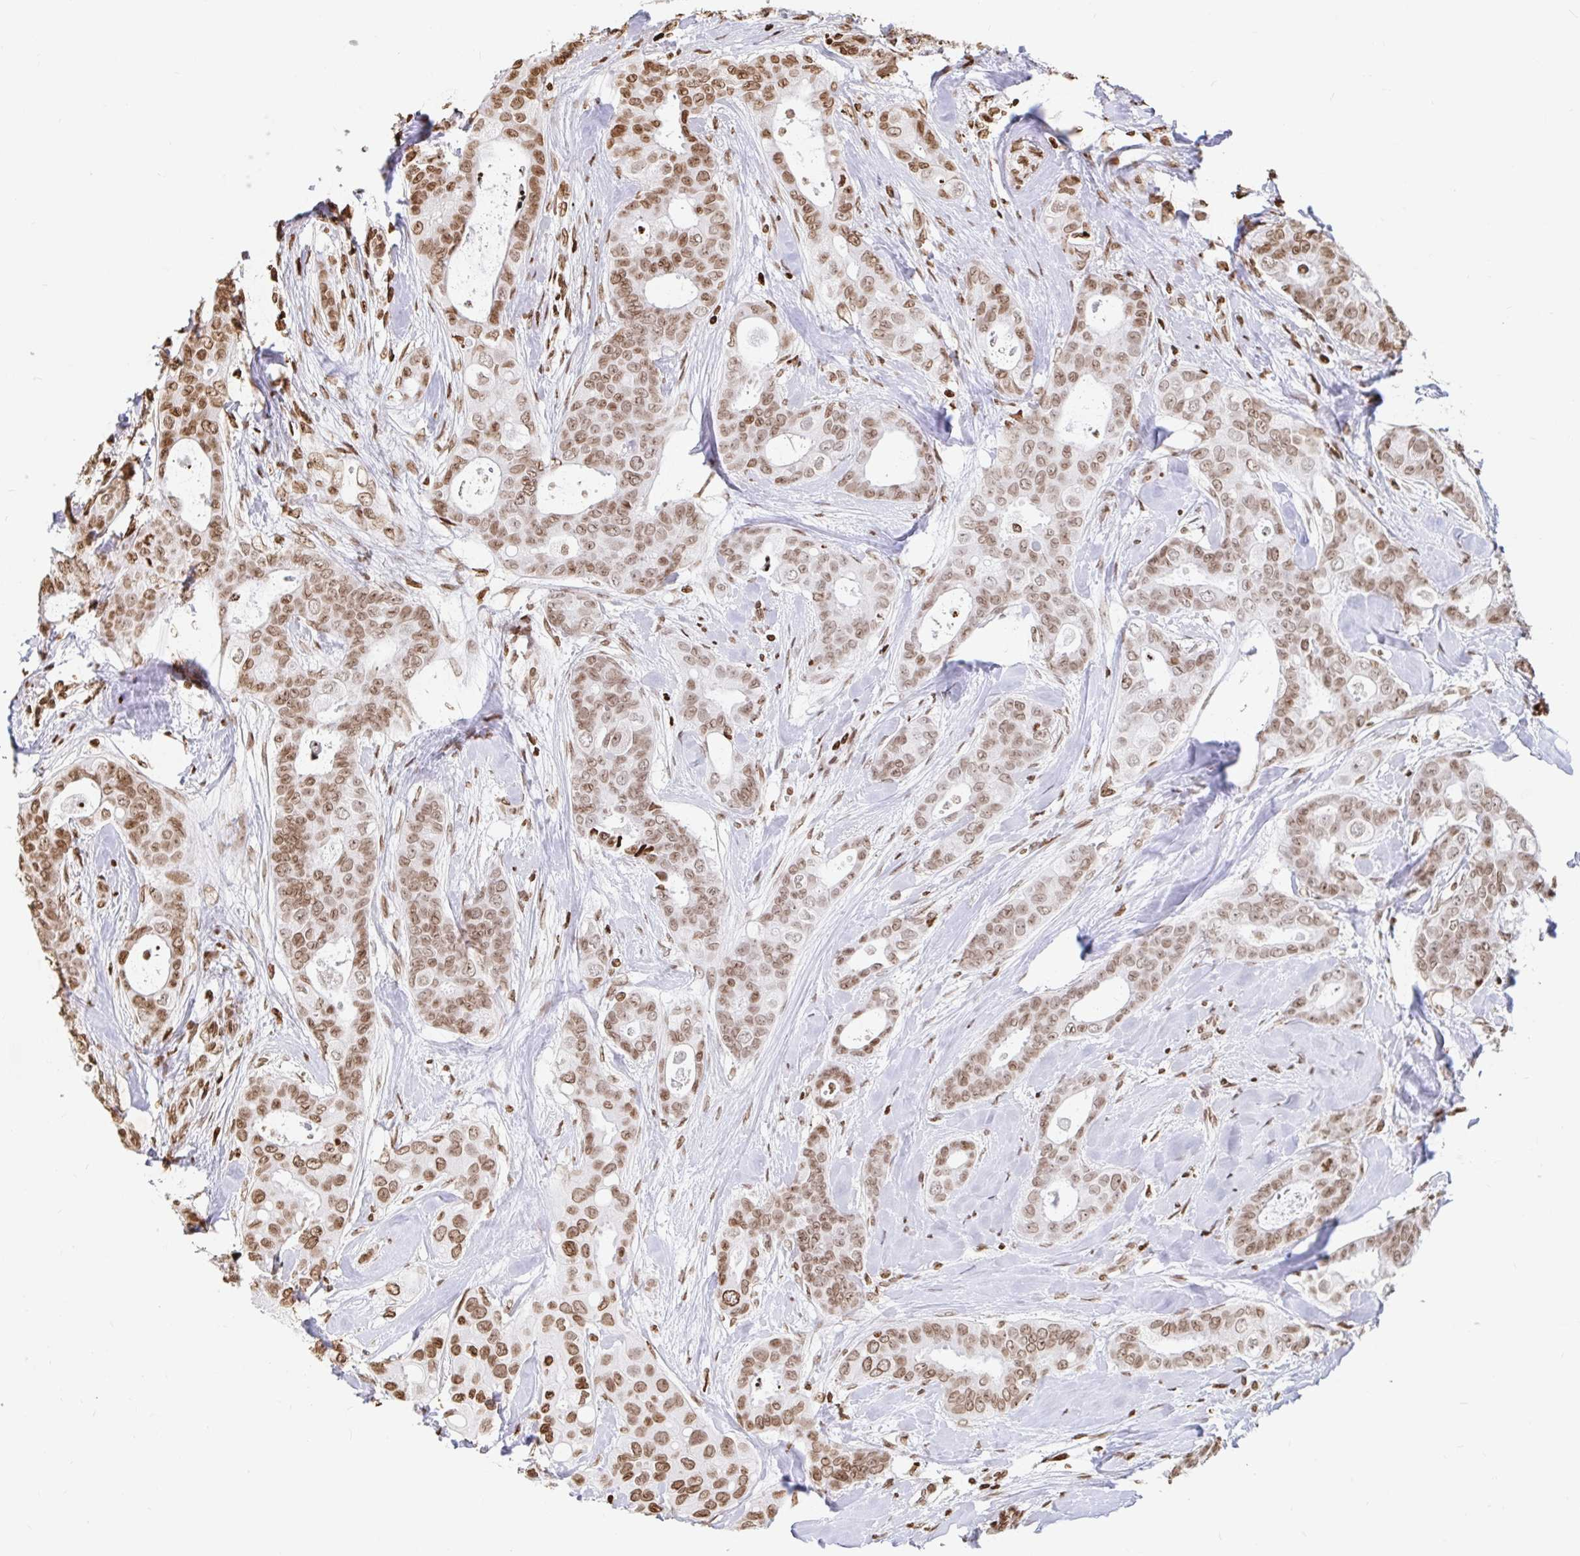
{"staining": {"intensity": "moderate", "quantity": "25%-75%", "location": "nuclear"}, "tissue": "breast cancer", "cell_type": "Tumor cells", "image_type": "cancer", "snomed": [{"axis": "morphology", "description": "Duct carcinoma"}, {"axis": "topography", "description": "Breast"}], "caption": "High-power microscopy captured an IHC micrograph of breast cancer, revealing moderate nuclear expression in approximately 25%-75% of tumor cells. The protein of interest is shown in brown color, while the nuclei are stained blue.", "gene": "H2BC5", "patient": {"sex": "female", "age": 45}}